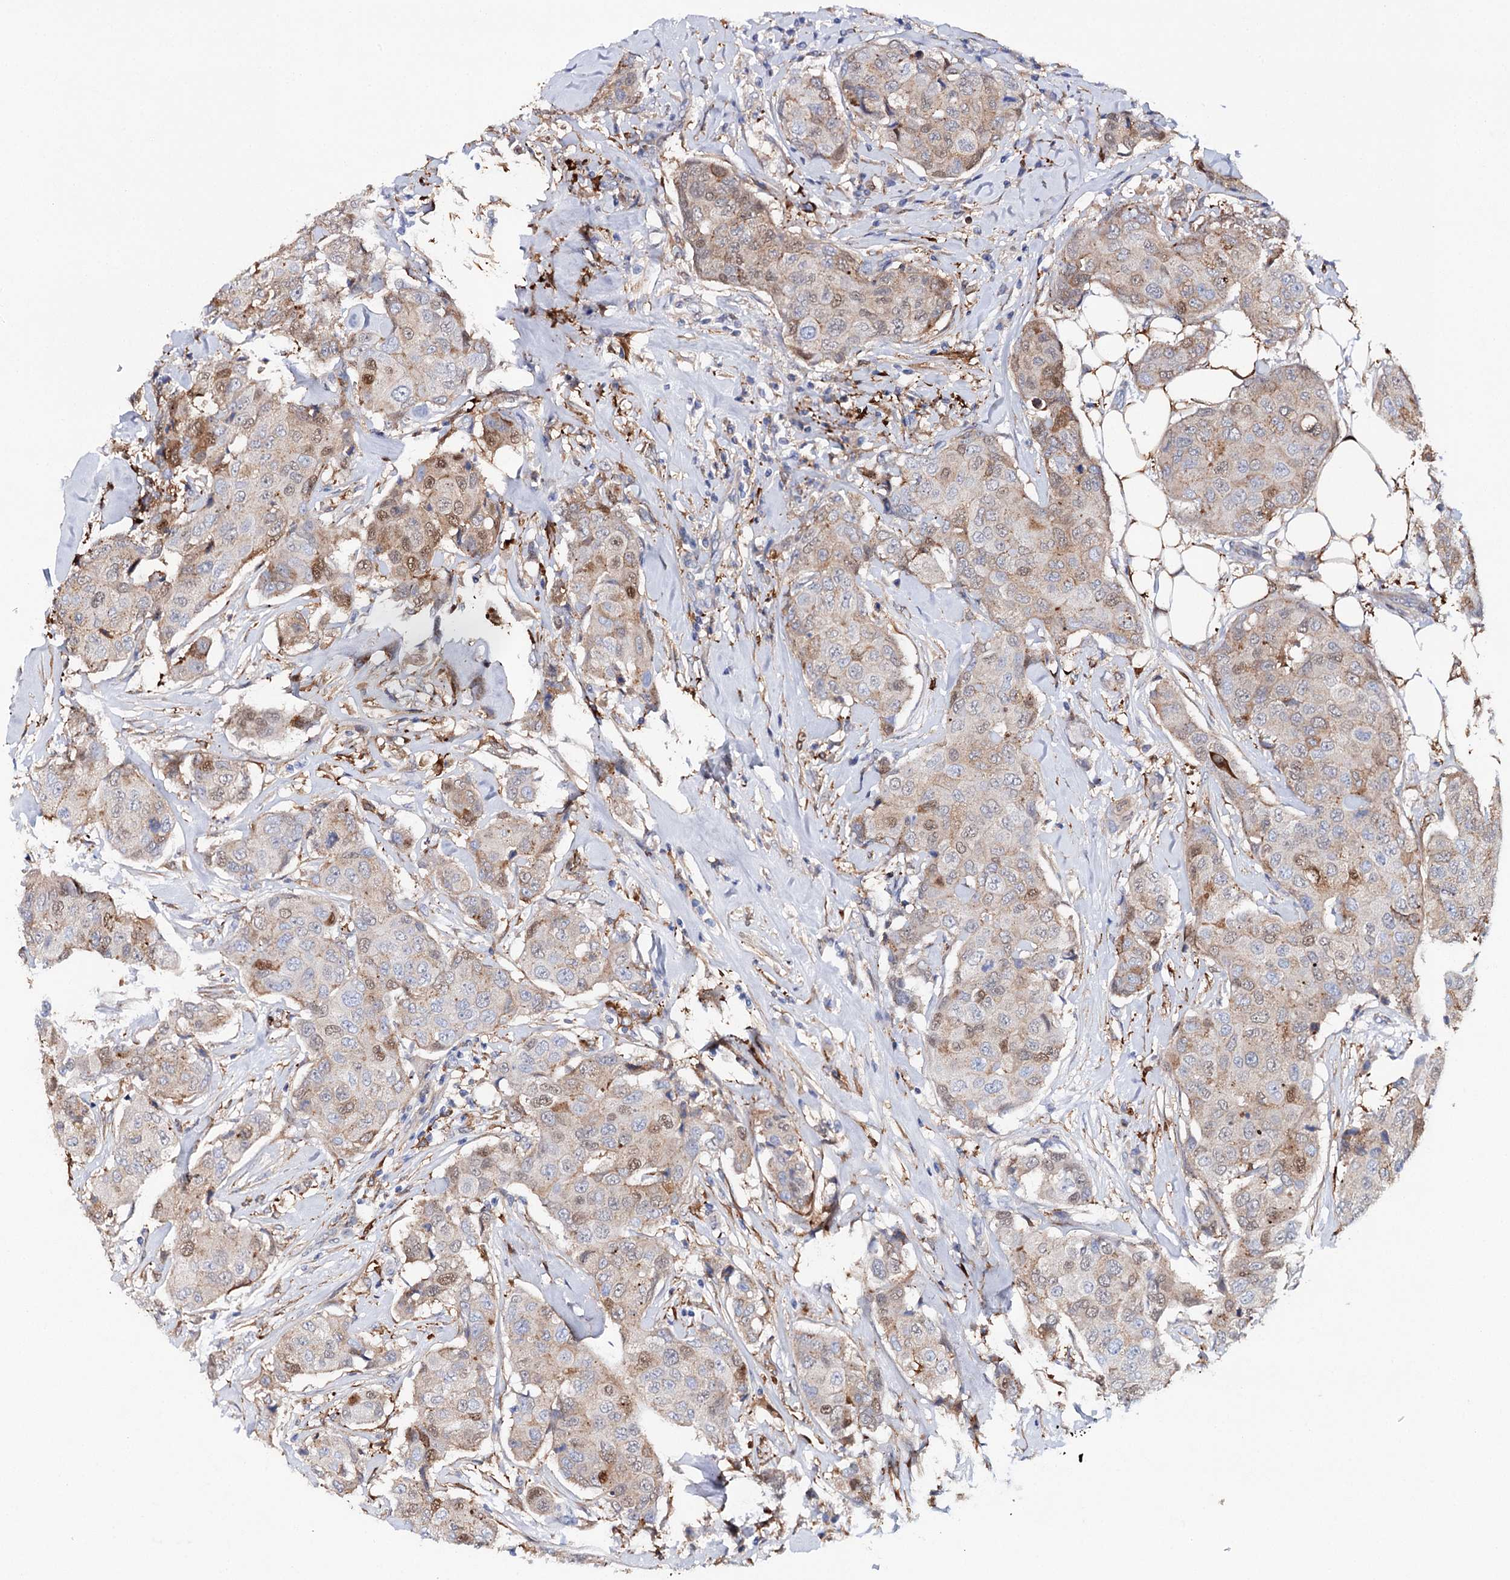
{"staining": {"intensity": "moderate", "quantity": "25%-75%", "location": "cytoplasmic/membranous,nuclear"}, "tissue": "breast cancer", "cell_type": "Tumor cells", "image_type": "cancer", "snomed": [{"axis": "morphology", "description": "Duct carcinoma"}, {"axis": "topography", "description": "Breast"}], "caption": "Breast cancer was stained to show a protein in brown. There is medium levels of moderate cytoplasmic/membranous and nuclear positivity in about 25%-75% of tumor cells. The protein of interest is shown in brown color, while the nuclei are stained blue.", "gene": "CFAP46", "patient": {"sex": "female", "age": 80}}